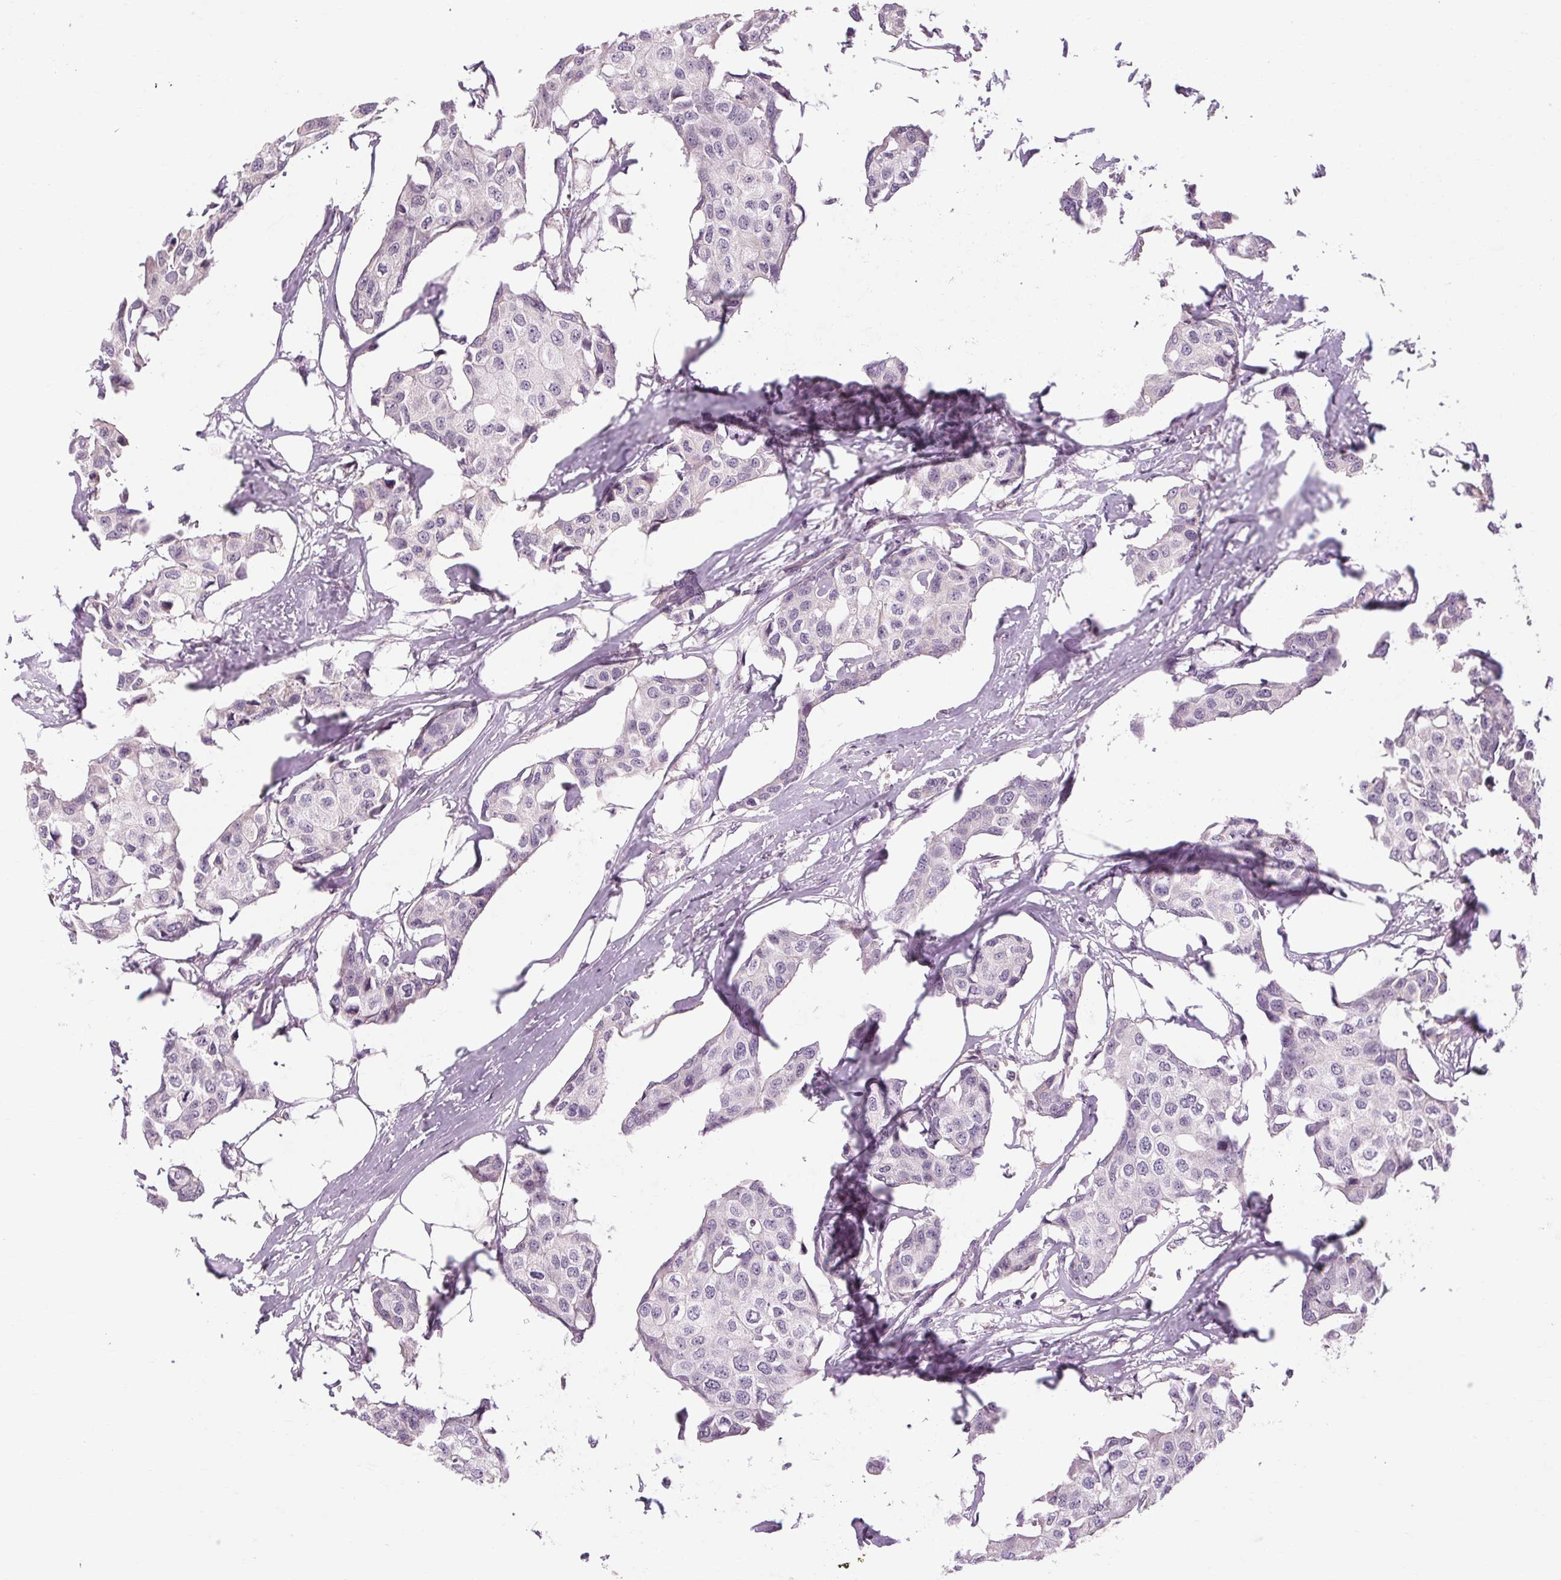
{"staining": {"intensity": "negative", "quantity": "none", "location": "none"}, "tissue": "breast cancer", "cell_type": "Tumor cells", "image_type": "cancer", "snomed": [{"axis": "morphology", "description": "Duct carcinoma"}, {"axis": "topography", "description": "Breast"}], "caption": "The photomicrograph displays no staining of tumor cells in breast cancer (invasive ductal carcinoma).", "gene": "KLHL40", "patient": {"sex": "female", "age": 80}}